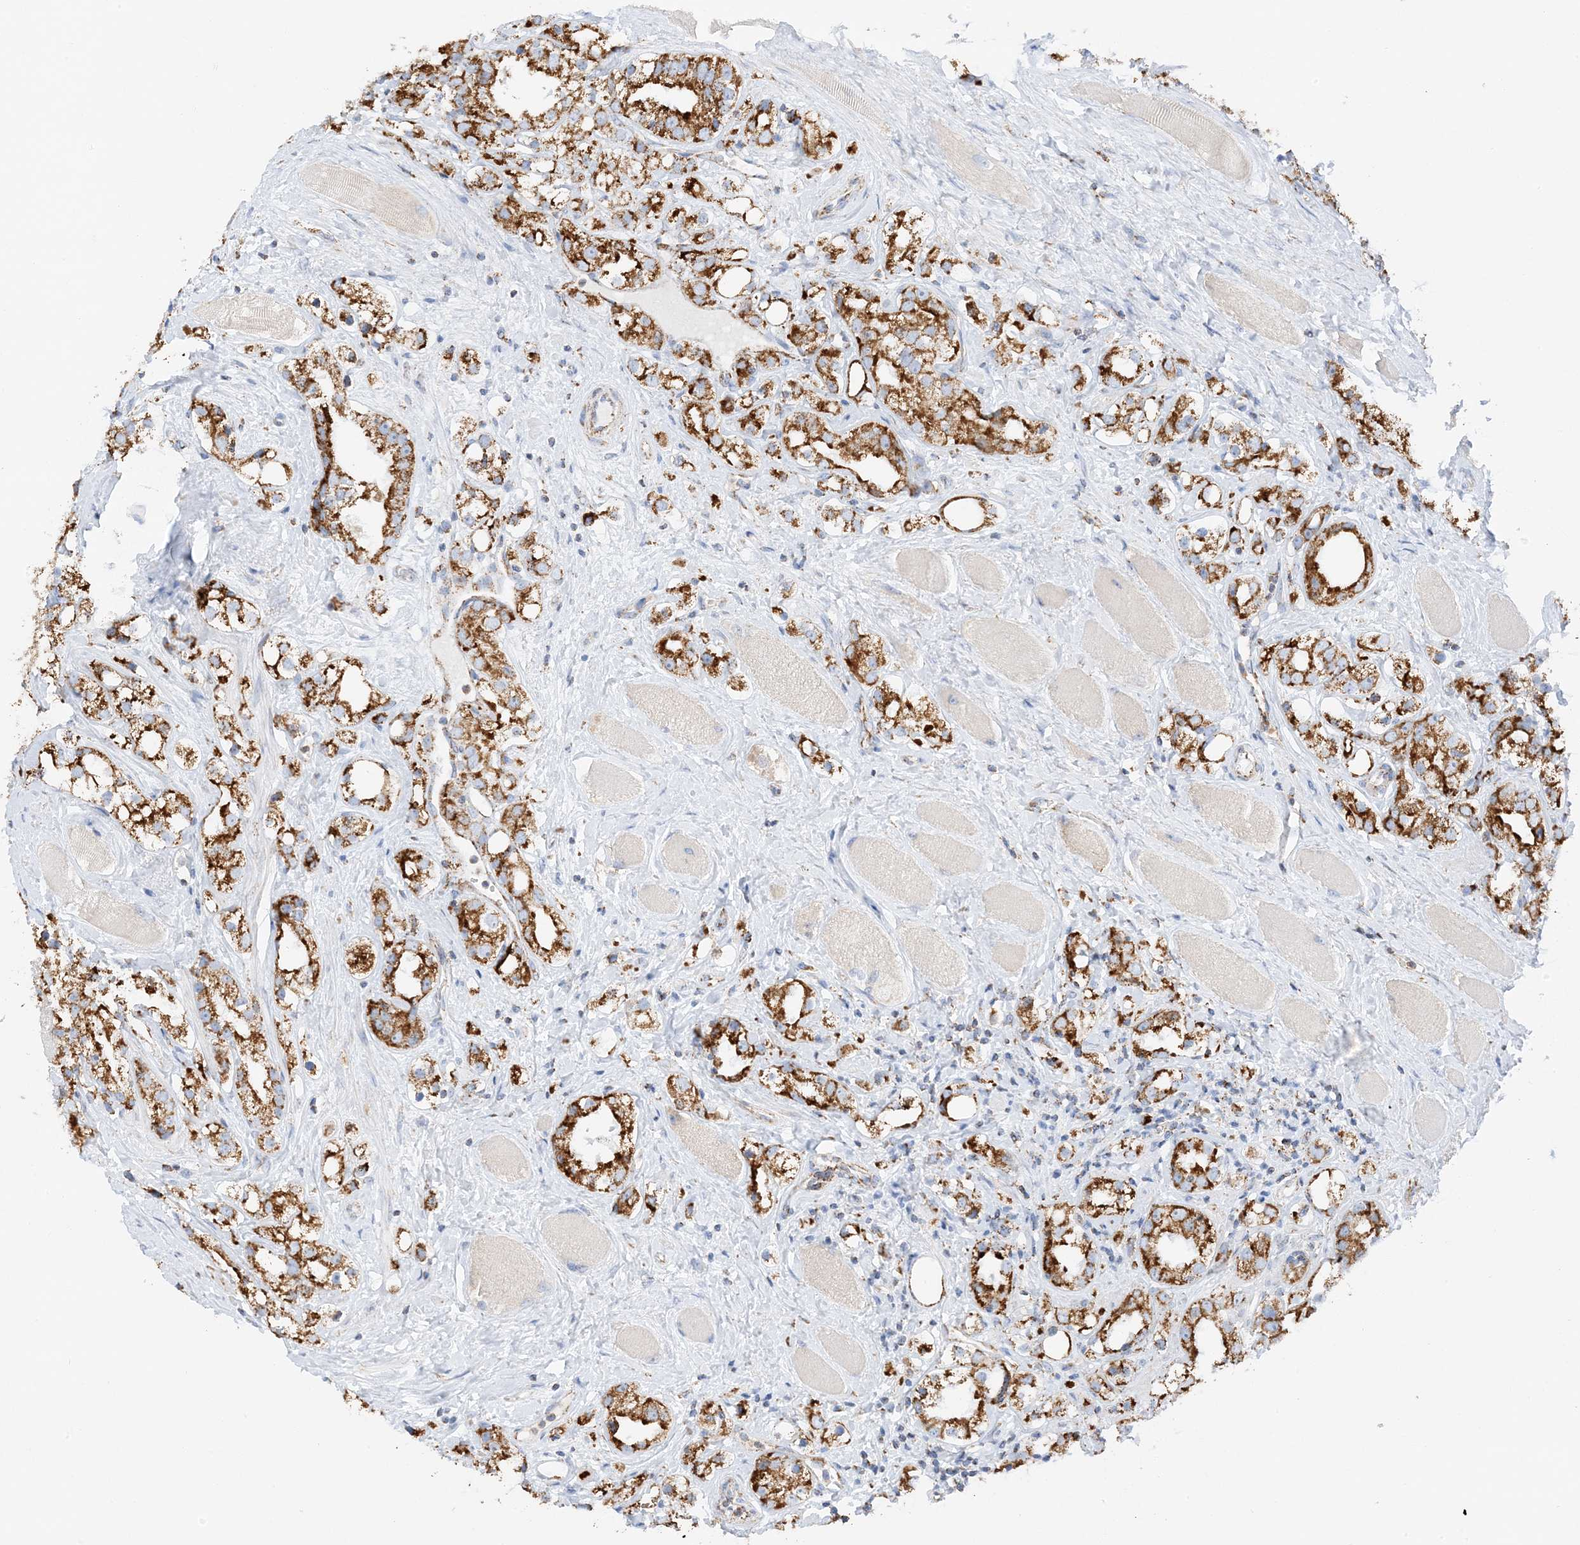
{"staining": {"intensity": "strong", "quantity": ">75%", "location": "cytoplasmic/membranous"}, "tissue": "prostate cancer", "cell_type": "Tumor cells", "image_type": "cancer", "snomed": [{"axis": "morphology", "description": "Adenocarcinoma, NOS"}, {"axis": "topography", "description": "Prostate"}], "caption": "Prostate cancer was stained to show a protein in brown. There is high levels of strong cytoplasmic/membranous positivity in about >75% of tumor cells. (brown staining indicates protein expression, while blue staining denotes nuclei).", "gene": "CAPN13", "patient": {"sex": "male", "age": 79}}